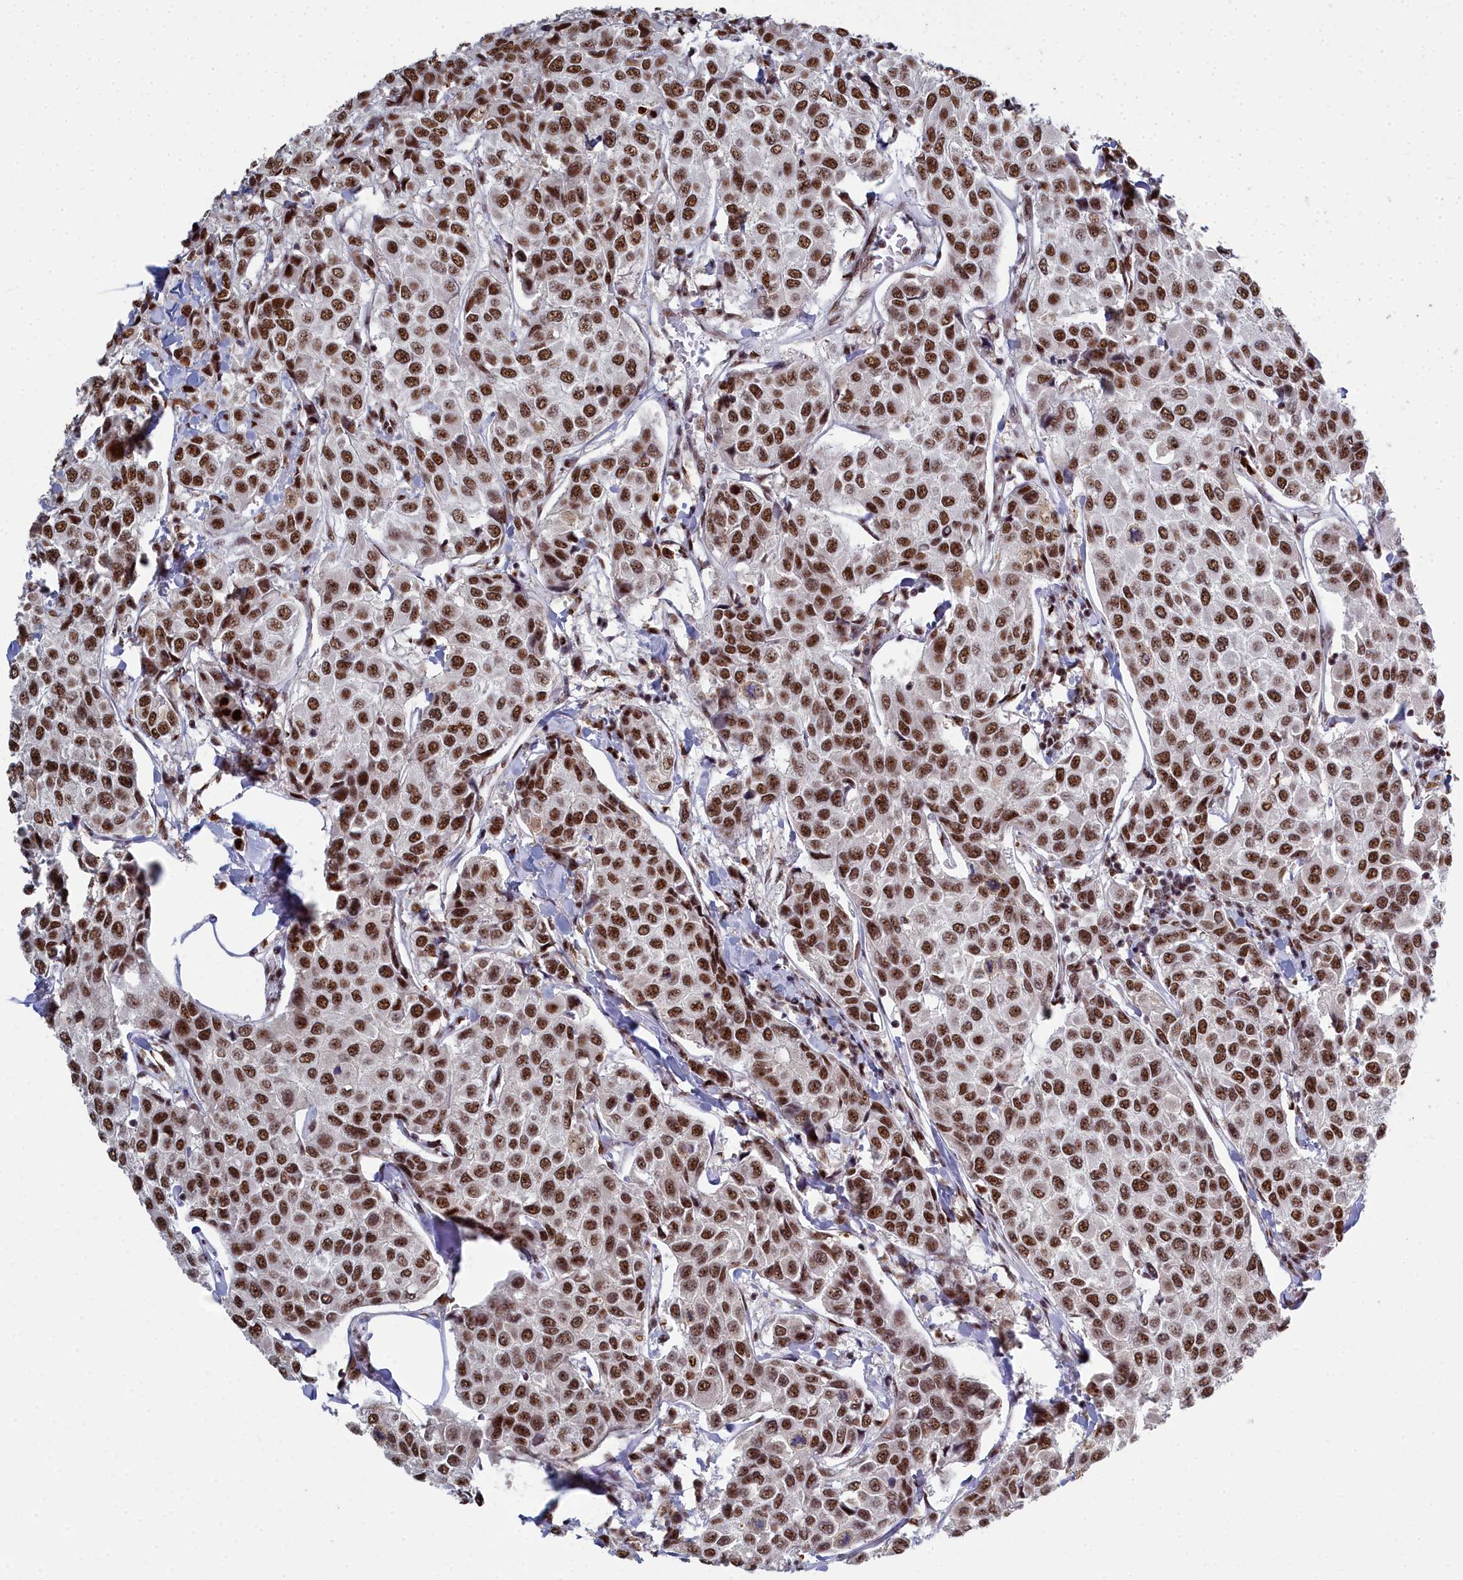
{"staining": {"intensity": "strong", "quantity": ">75%", "location": "nuclear"}, "tissue": "breast cancer", "cell_type": "Tumor cells", "image_type": "cancer", "snomed": [{"axis": "morphology", "description": "Duct carcinoma"}, {"axis": "topography", "description": "Breast"}], "caption": "An IHC micrograph of tumor tissue is shown. Protein staining in brown highlights strong nuclear positivity in breast invasive ductal carcinoma within tumor cells. (DAB (3,3'-diaminobenzidine) = brown stain, brightfield microscopy at high magnification).", "gene": "SF3B3", "patient": {"sex": "female", "age": 55}}